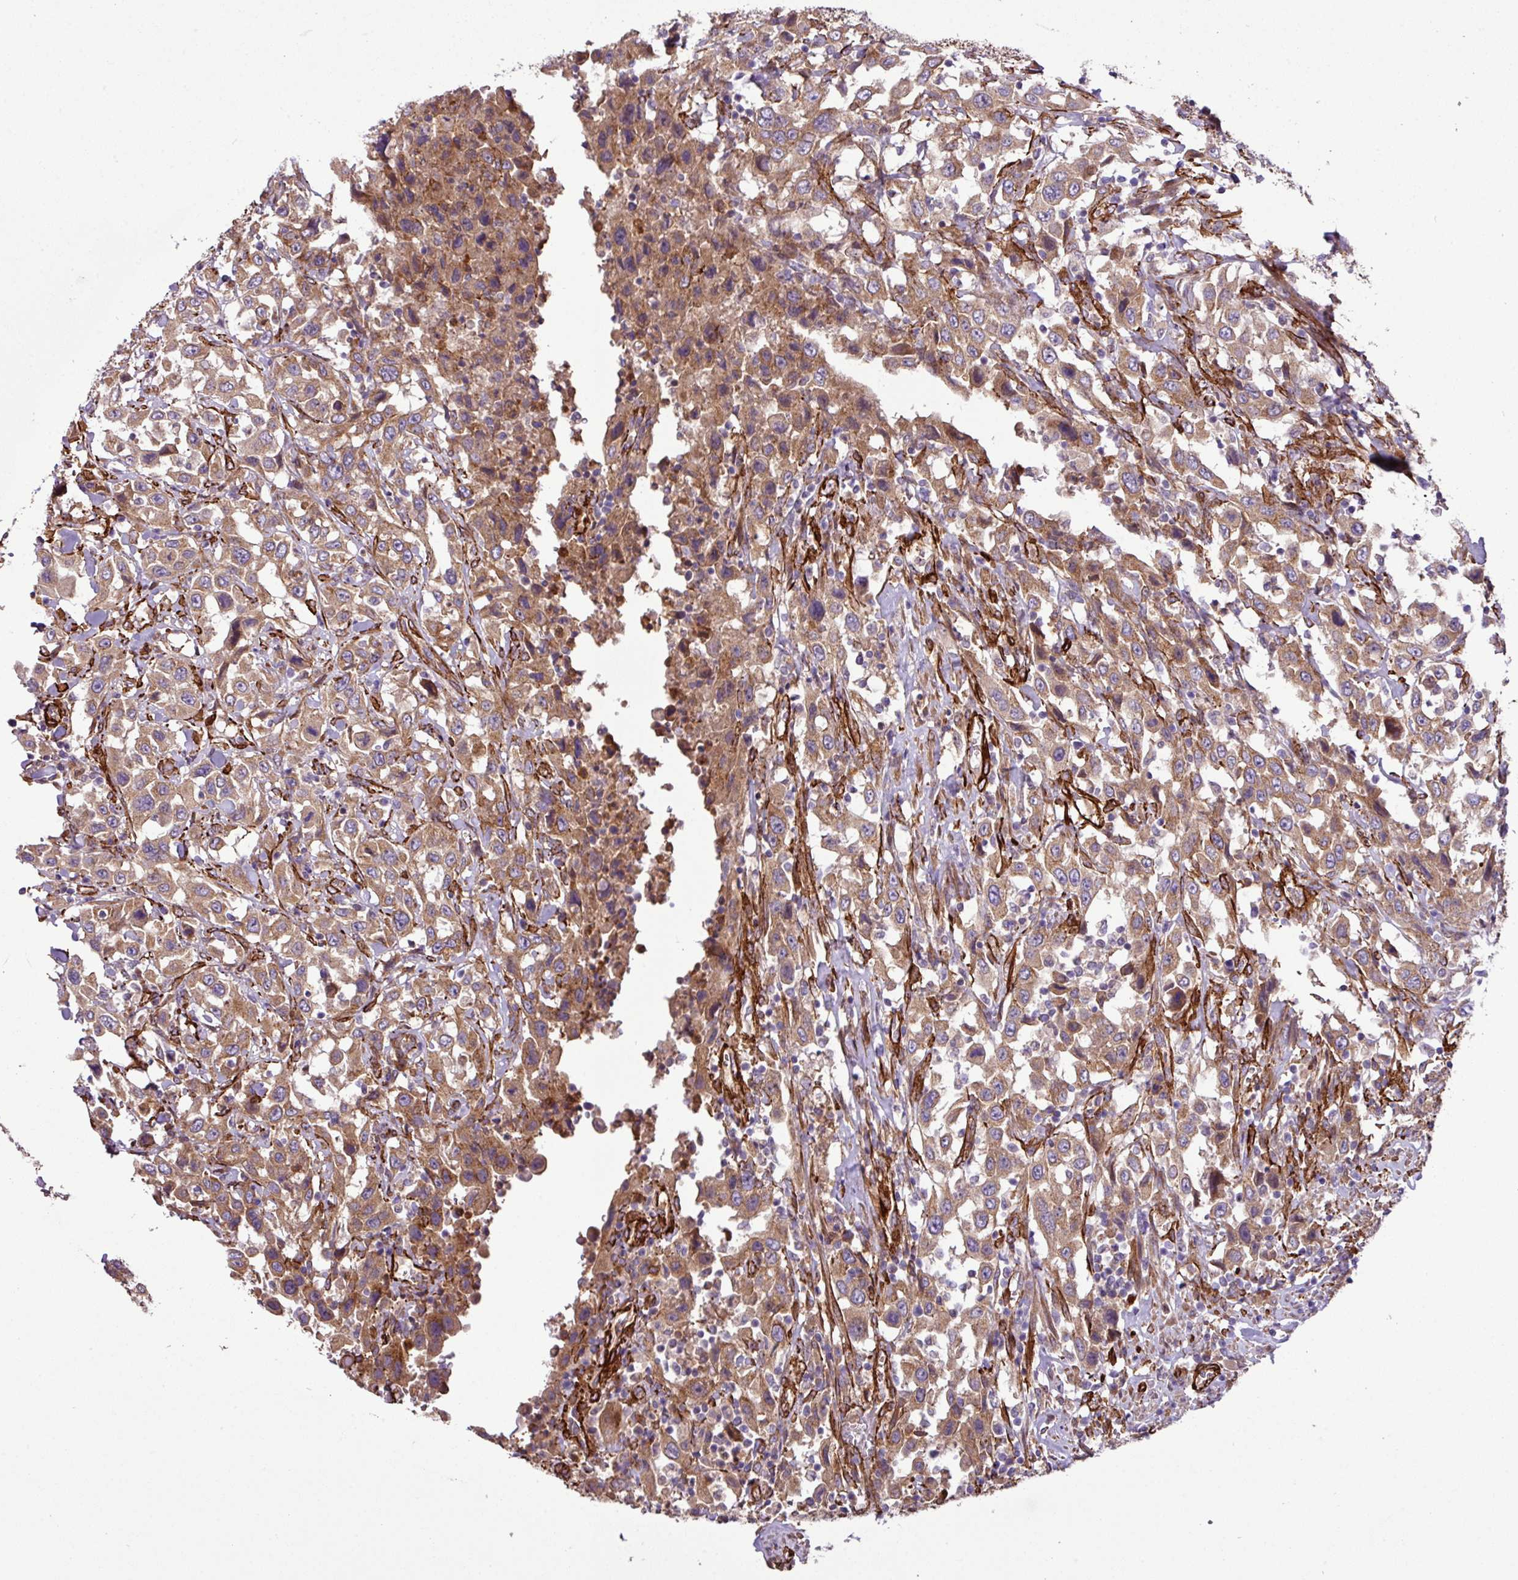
{"staining": {"intensity": "moderate", "quantity": ">75%", "location": "cytoplasmic/membranous"}, "tissue": "urothelial cancer", "cell_type": "Tumor cells", "image_type": "cancer", "snomed": [{"axis": "morphology", "description": "Urothelial carcinoma, High grade"}, {"axis": "topography", "description": "Urinary bladder"}], "caption": "Brown immunohistochemical staining in urothelial cancer shows moderate cytoplasmic/membranous positivity in about >75% of tumor cells. Using DAB (brown) and hematoxylin (blue) stains, captured at high magnification using brightfield microscopy.", "gene": "FAM47E", "patient": {"sex": "male", "age": 61}}